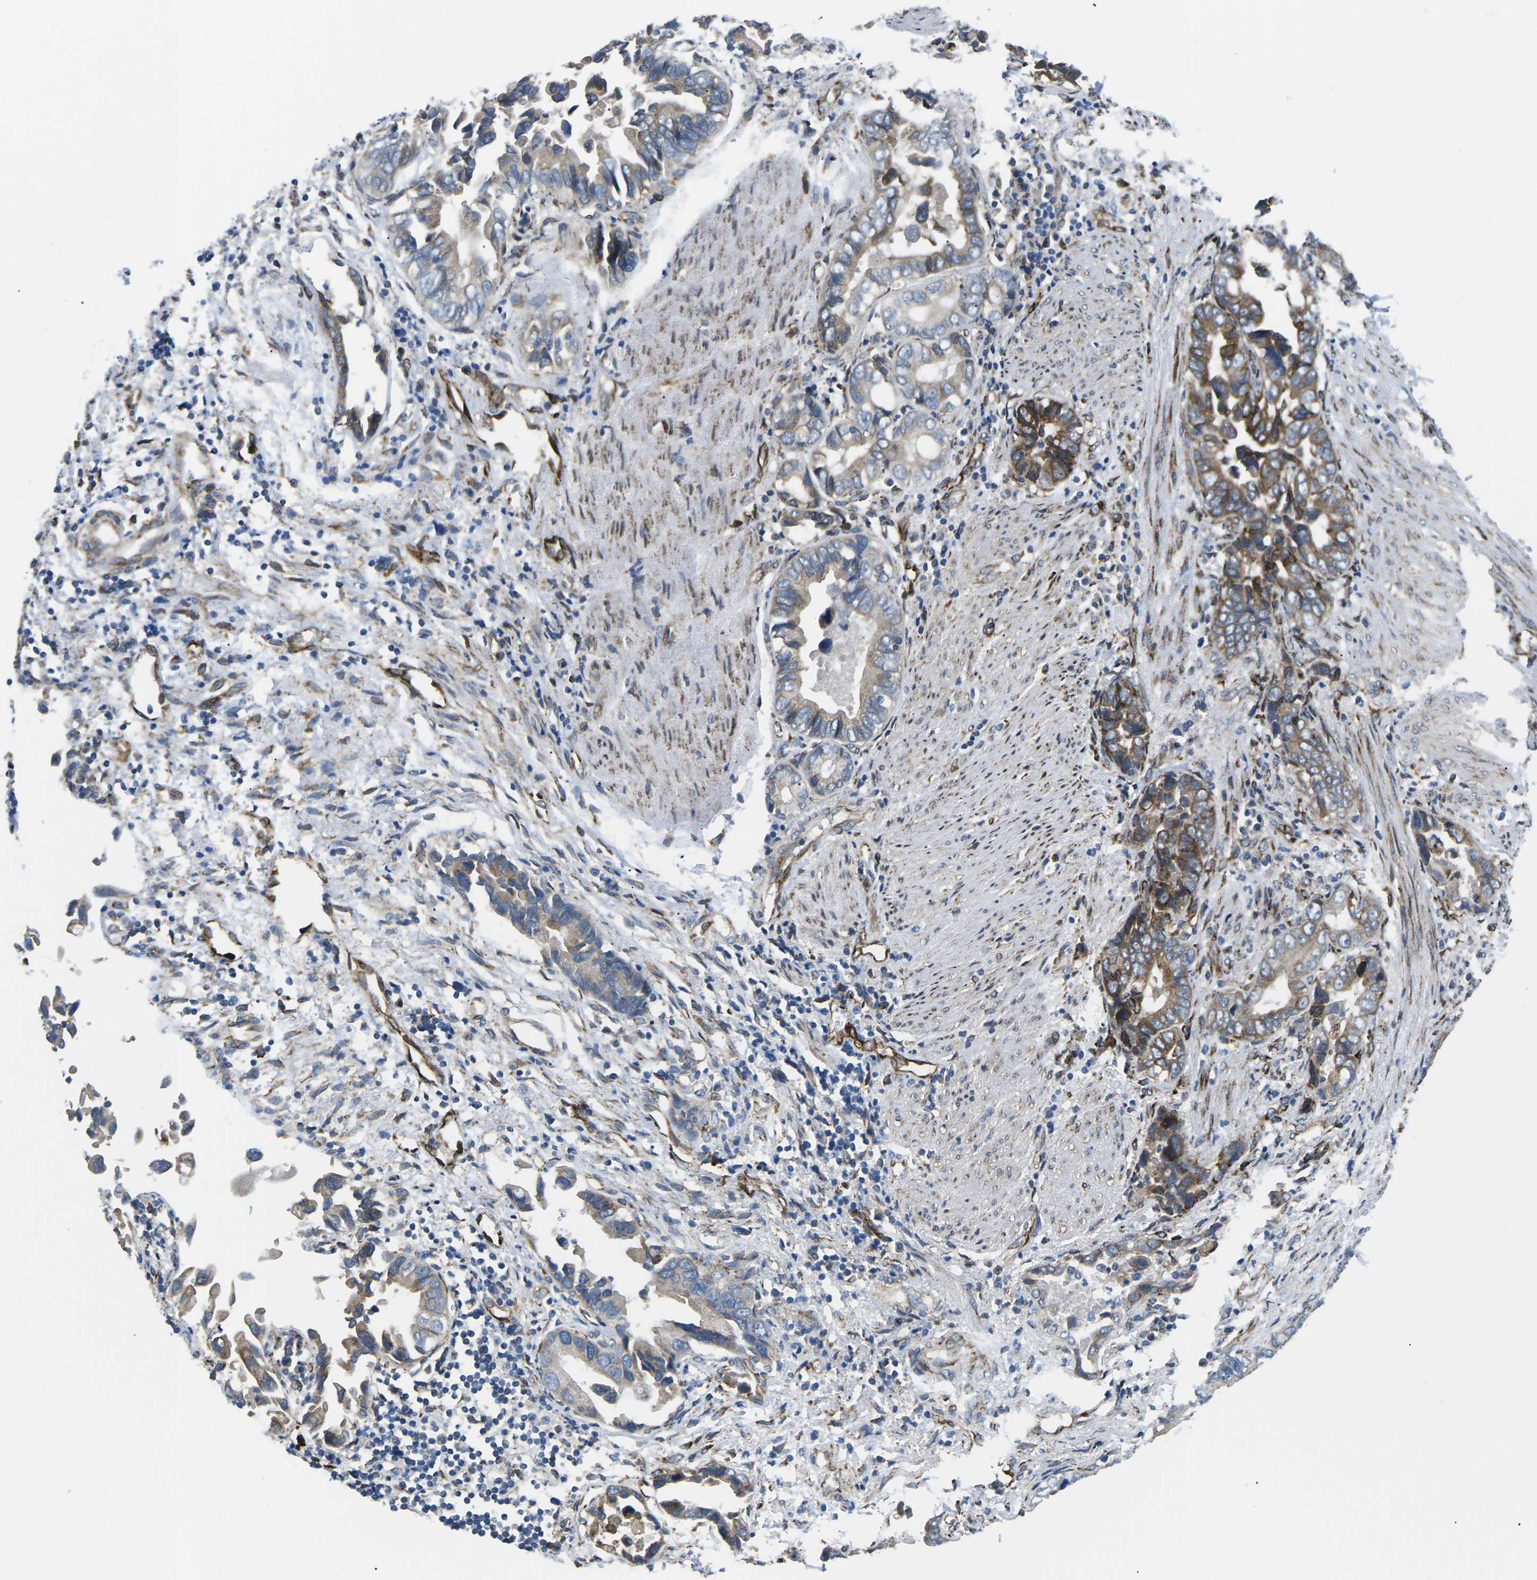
{"staining": {"intensity": "moderate", "quantity": "25%-75%", "location": "cytoplasmic/membranous"}, "tissue": "liver cancer", "cell_type": "Tumor cells", "image_type": "cancer", "snomed": [{"axis": "morphology", "description": "Cholangiocarcinoma"}, {"axis": "topography", "description": "Liver"}], "caption": "Protein expression analysis of cholangiocarcinoma (liver) shows moderate cytoplasmic/membranous staining in approximately 25%-75% of tumor cells.", "gene": "PDZD8", "patient": {"sex": "female", "age": 79}}